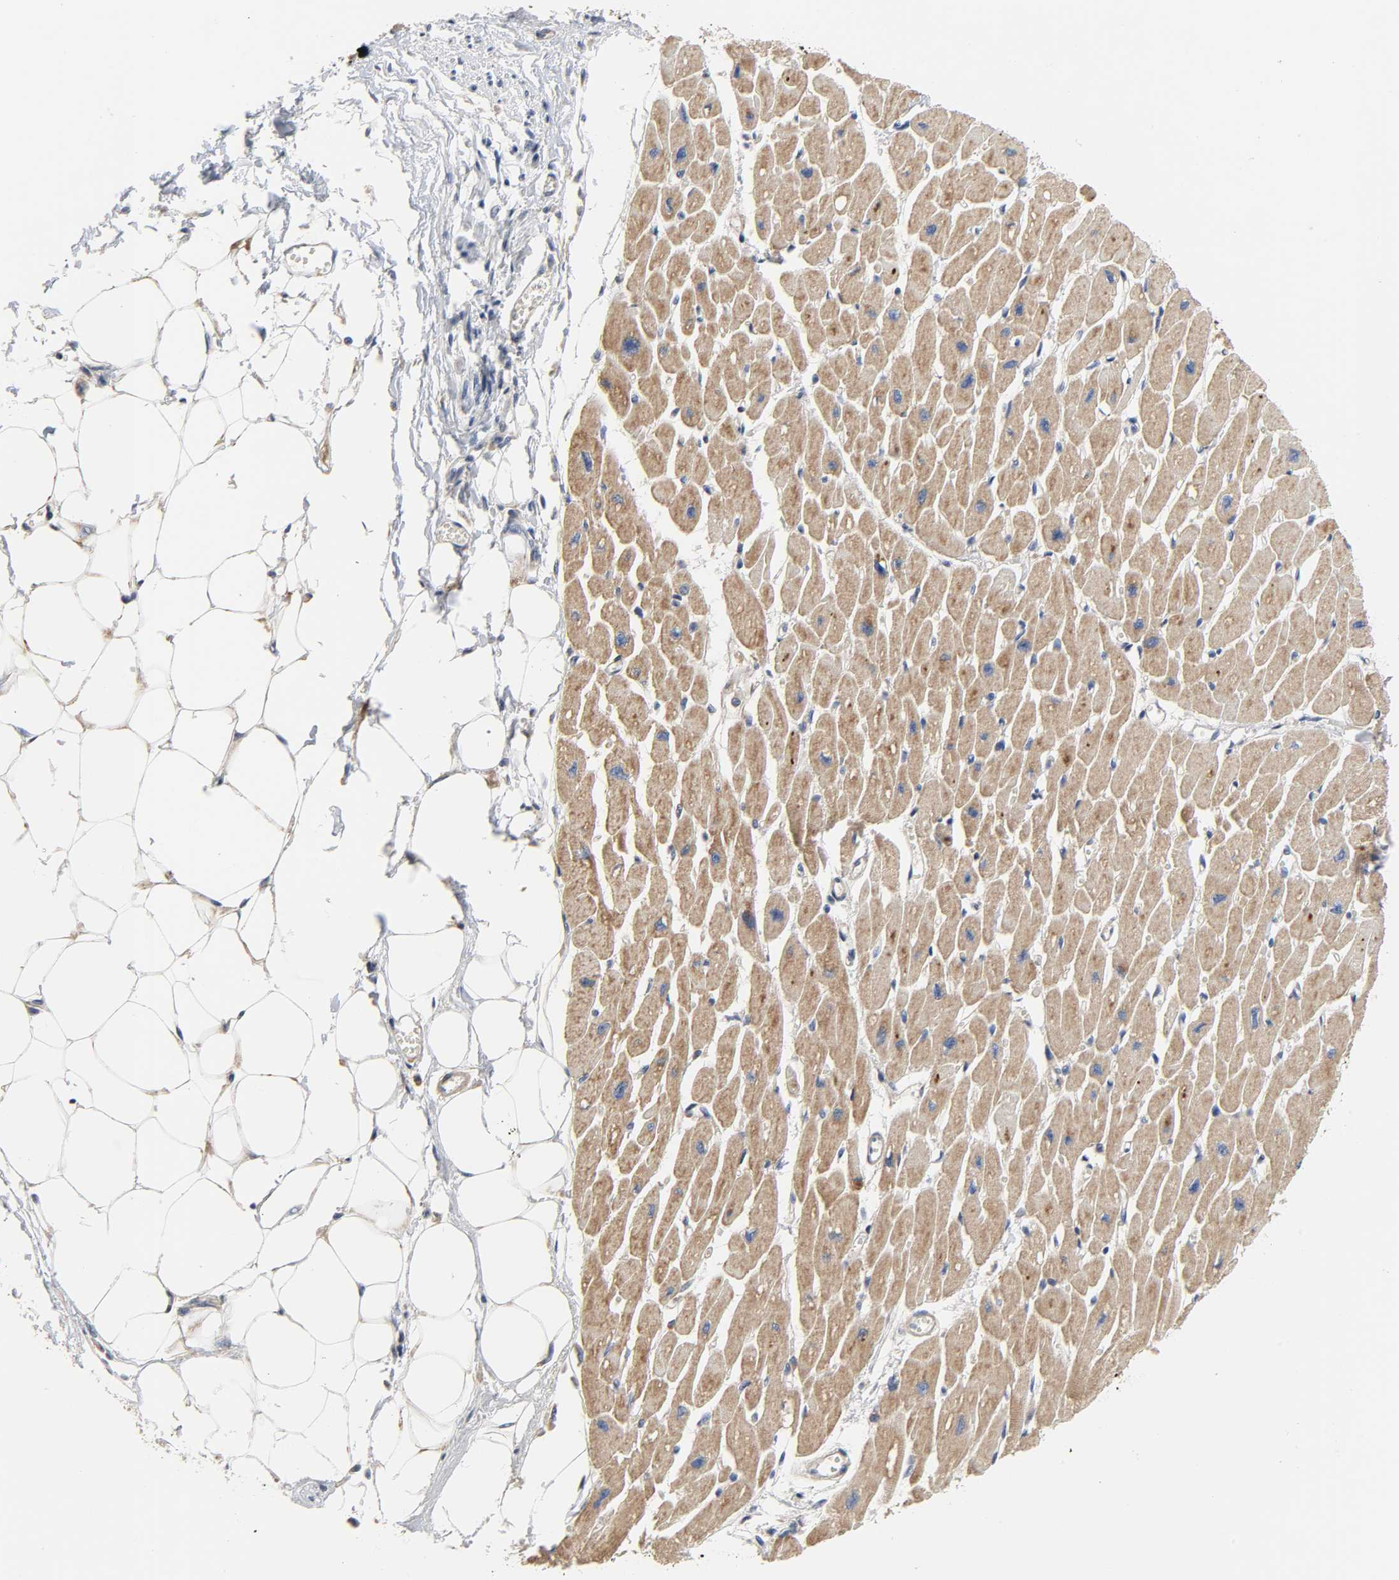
{"staining": {"intensity": "moderate", "quantity": ">75%", "location": "cytoplasmic/membranous"}, "tissue": "heart muscle", "cell_type": "Cardiomyocytes", "image_type": "normal", "snomed": [{"axis": "morphology", "description": "Normal tissue, NOS"}, {"axis": "topography", "description": "Heart"}], "caption": "High-power microscopy captured an immunohistochemistry (IHC) micrograph of benign heart muscle, revealing moderate cytoplasmic/membranous positivity in about >75% of cardiomyocytes. (brown staining indicates protein expression, while blue staining denotes nuclei).", "gene": "ARHGAP1", "patient": {"sex": "female", "age": 54}}